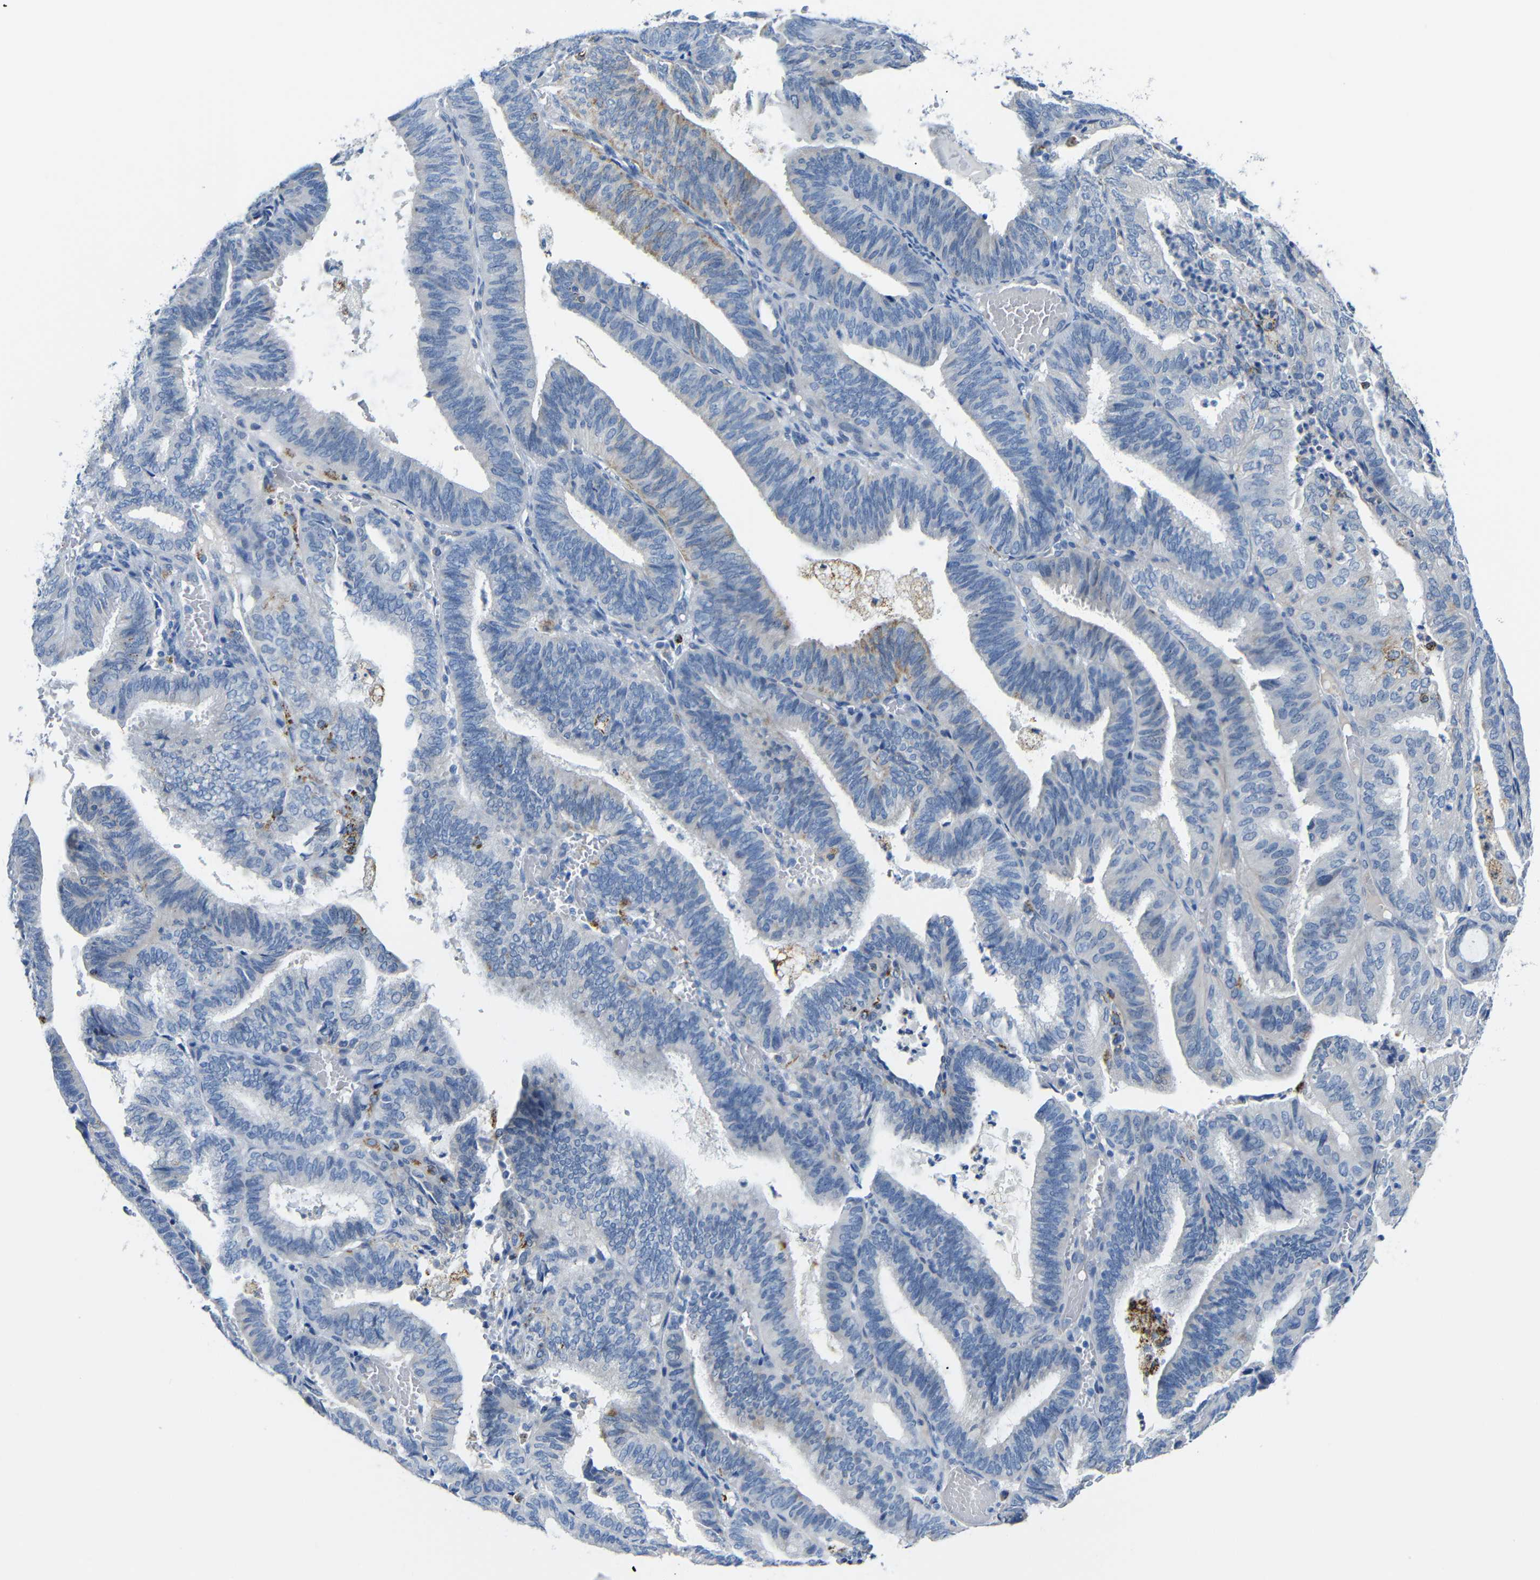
{"staining": {"intensity": "negative", "quantity": "none", "location": "none"}, "tissue": "endometrial cancer", "cell_type": "Tumor cells", "image_type": "cancer", "snomed": [{"axis": "morphology", "description": "Adenocarcinoma, NOS"}, {"axis": "topography", "description": "Uterus"}], "caption": "Immunohistochemistry (IHC) image of adenocarcinoma (endometrial) stained for a protein (brown), which displays no expression in tumor cells.", "gene": "C15orf48", "patient": {"sex": "female", "age": 60}}